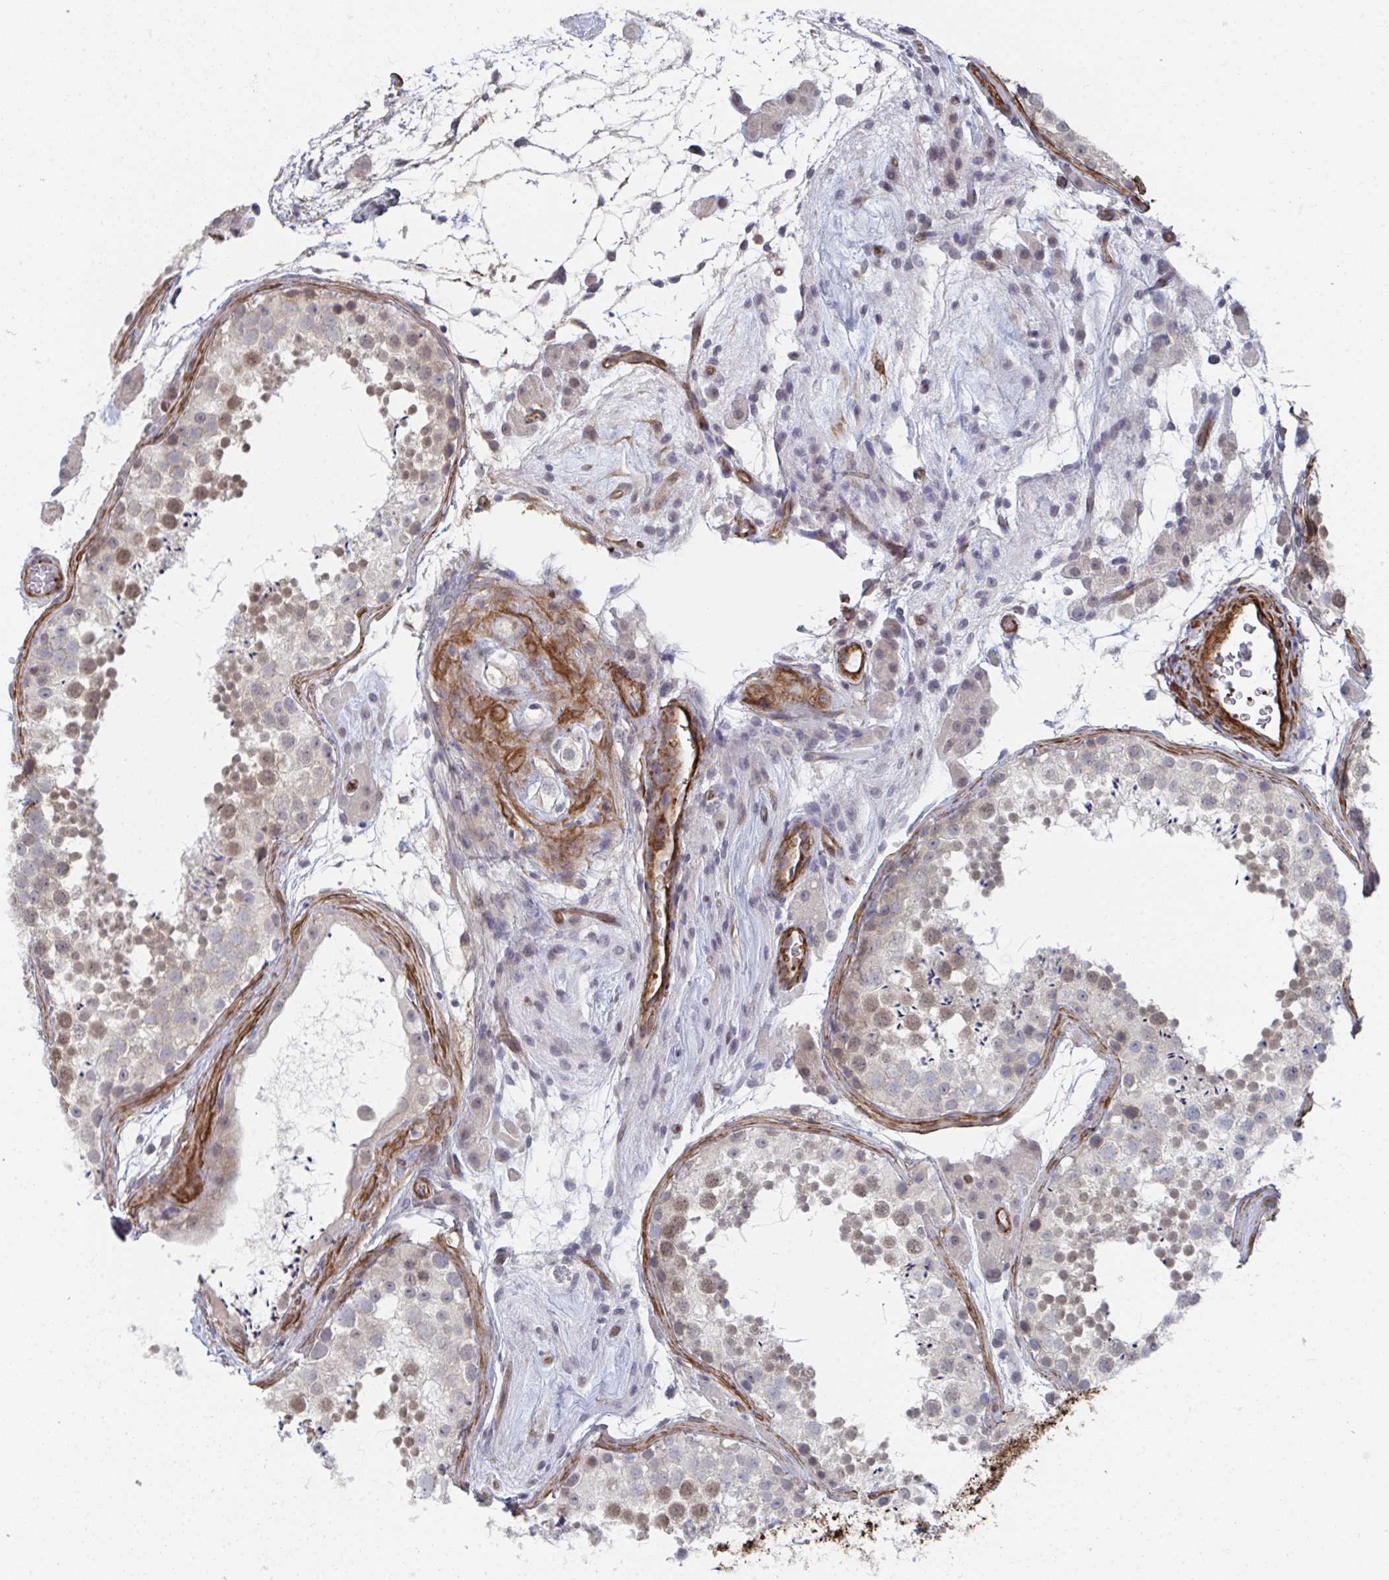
{"staining": {"intensity": "weak", "quantity": "25%-75%", "location": "nuclear"}, "tissue": "testis", "cell_type": "Cells in seminiferous ducts", "image_type": "normal", "snomed": [{"axis": "morphology", "description": "Normal tissue, NOS"}, {"axis": "topography", "description": "Testis"}], "caption": "A high-resolution micrograph shows immunohistochemistry (IHC) staining of normal testis, which demonstrates weak nuclear positivity in approximately 25%-75% of cells in seminiferous ducts.", "gene": "NEURL4", "patient": {"sex": "male", "age": 41}}